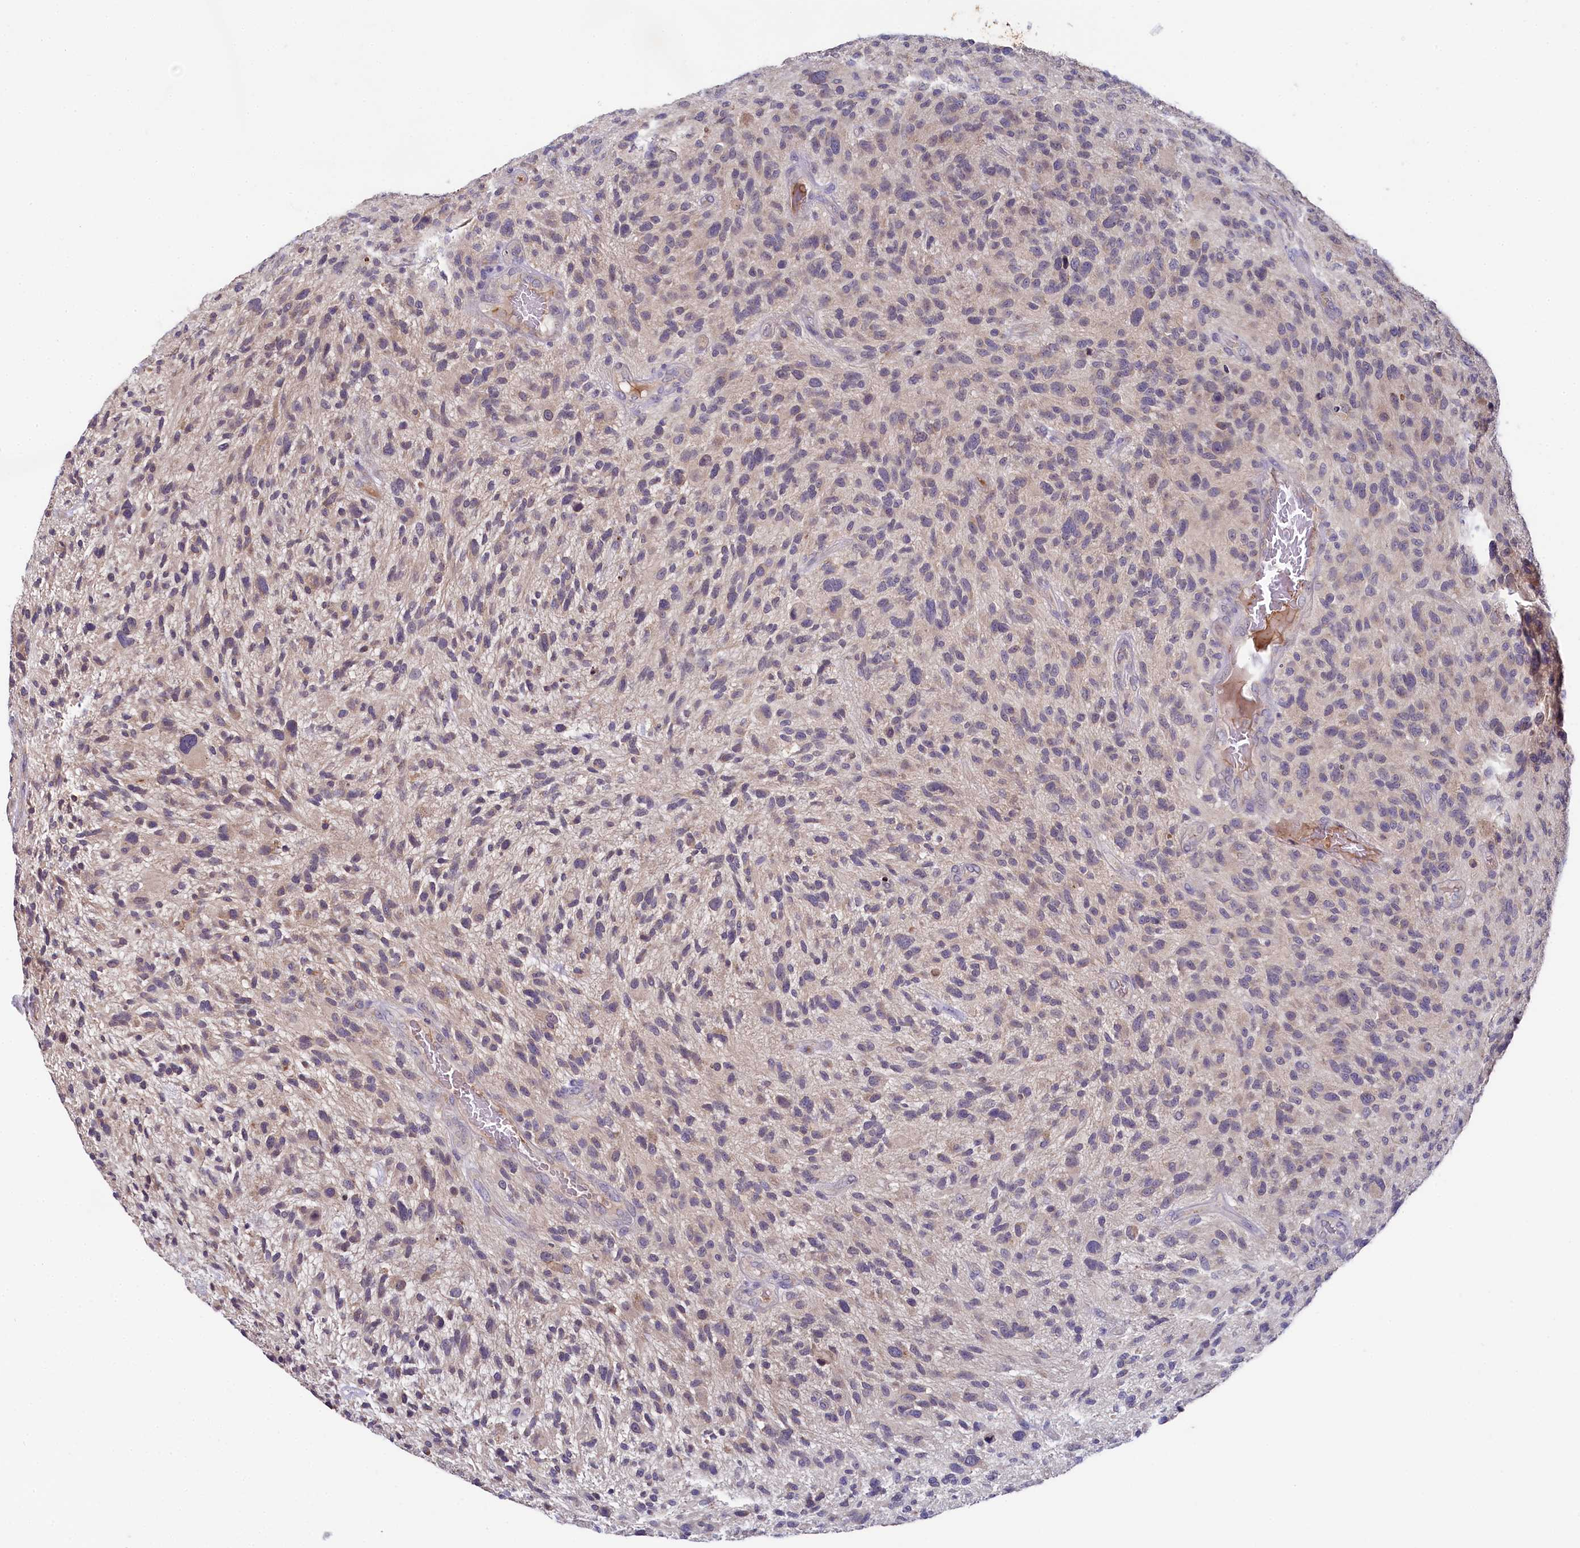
{"staining": {"intensity": "weak", "quantity": "<25%", "location": "cytoplasmic/membranous"}, "tissue": "glioma", "cell_type": "Tumor cells", "image_type": "cancer", "snomed": [{"axis": "morphology", "description": "Glioma, malignant, High grade"}, {"axis": "topography", "description": "Brain"}], "caption": "This micrograph is of high-grade glioma (malignant) stained with IHC to label a protein in brown with the nuclei are counter-stained blue. There is no expression in tumor cells.", "gene": "SPINK9", "patient": {"sex": "male", "age": 47}}